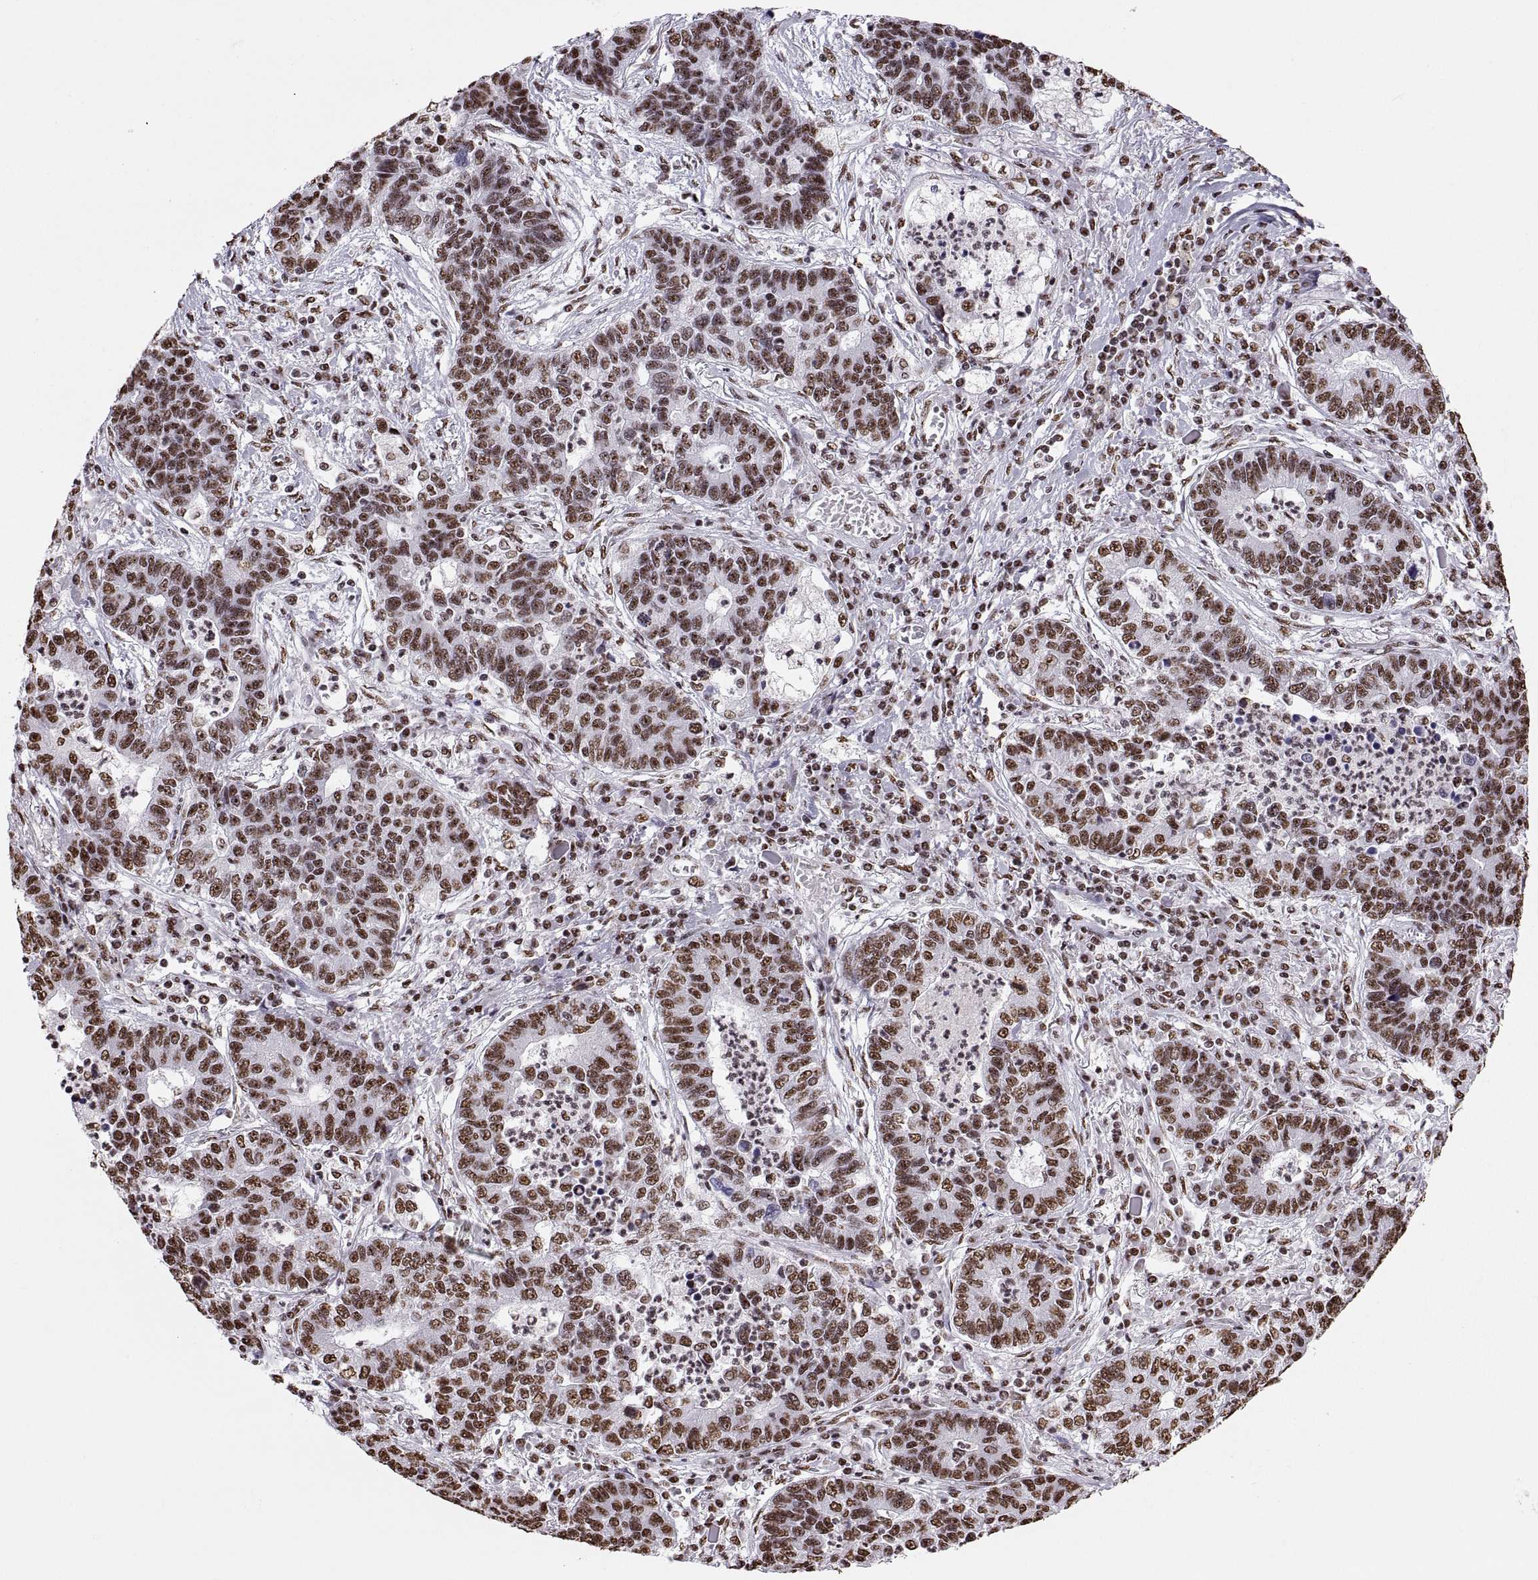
{"staining": {"intensity": "moderate", "quantity": "25%-75%", "location": "nuclear"}, "tissue": "lung cancer", "cell_type": "Tumor cells", "image_type": "cancer", "snomed": [{"axis": "morphology", "description": "Adenocarcinoma, NOS"}, {"axis": "topography", "description": "Lung"}], "caption": "A histopathology image showing moderate nuclear expression in about 25%-75% of tumor cells in lung cancer (adenocarcinoma), as visualized by brown immunohistochemical staining.", "gene": "SNAI1", "patient": {"sex": "female", "age": 57}}